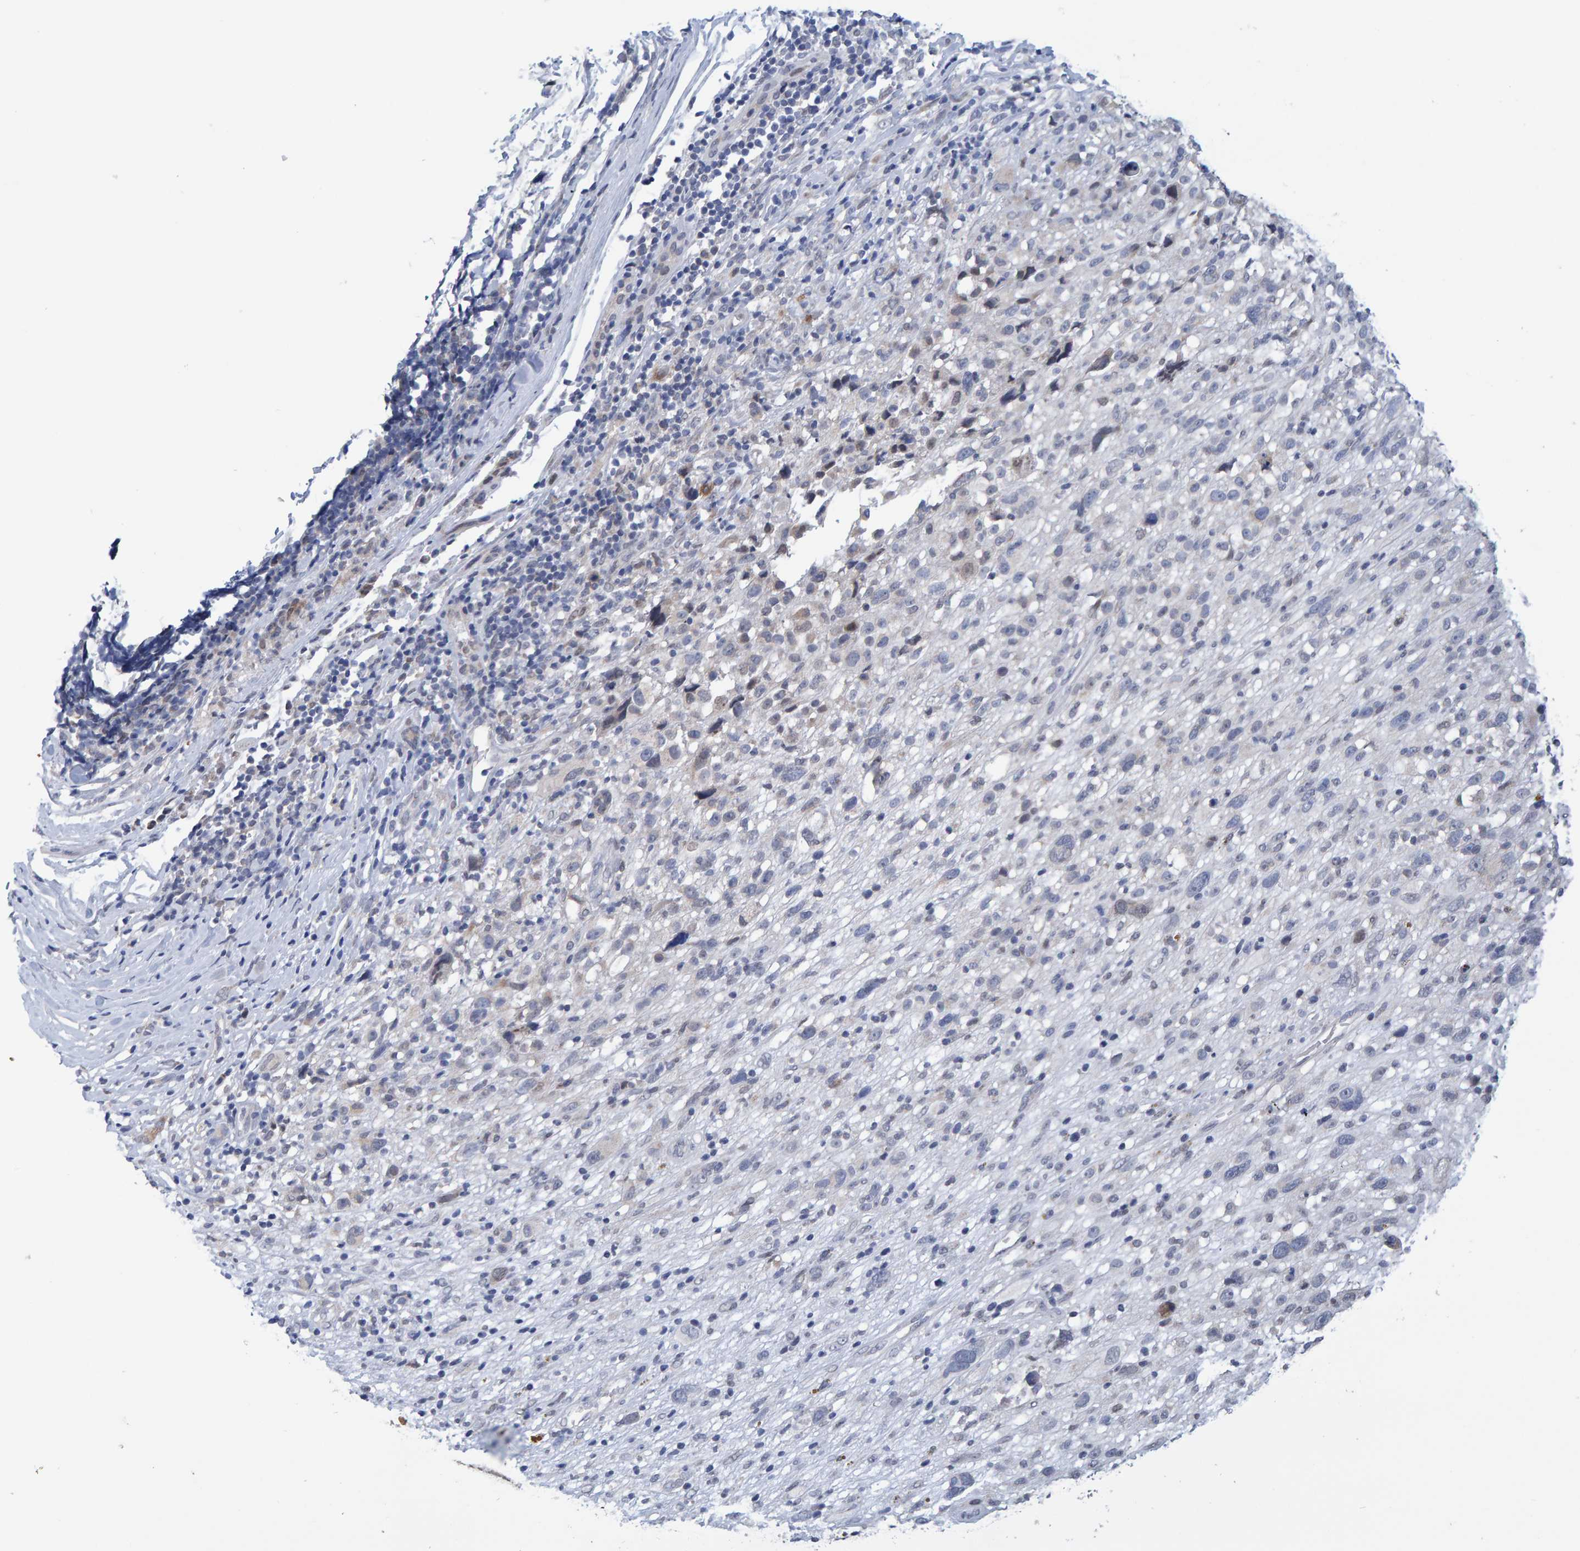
{"staining": {"intensity": "negative", "quantity": "none", "location": "none"}, "tissue": "melanoma", "cell_type": "Tumor cells", "image_type": "cancer", "snomed": [{"axis": "morphology", "description": "Malignant melanoma, NOS"}, {"axis": "topography", "description": "Skin"}], "caption": "This is an immunohistochemistry (IHC) image of malignant melanoma. There is no expression in tumor cells.", "gene": "USP43", "patient": {"sex": "female", "age": 55}}